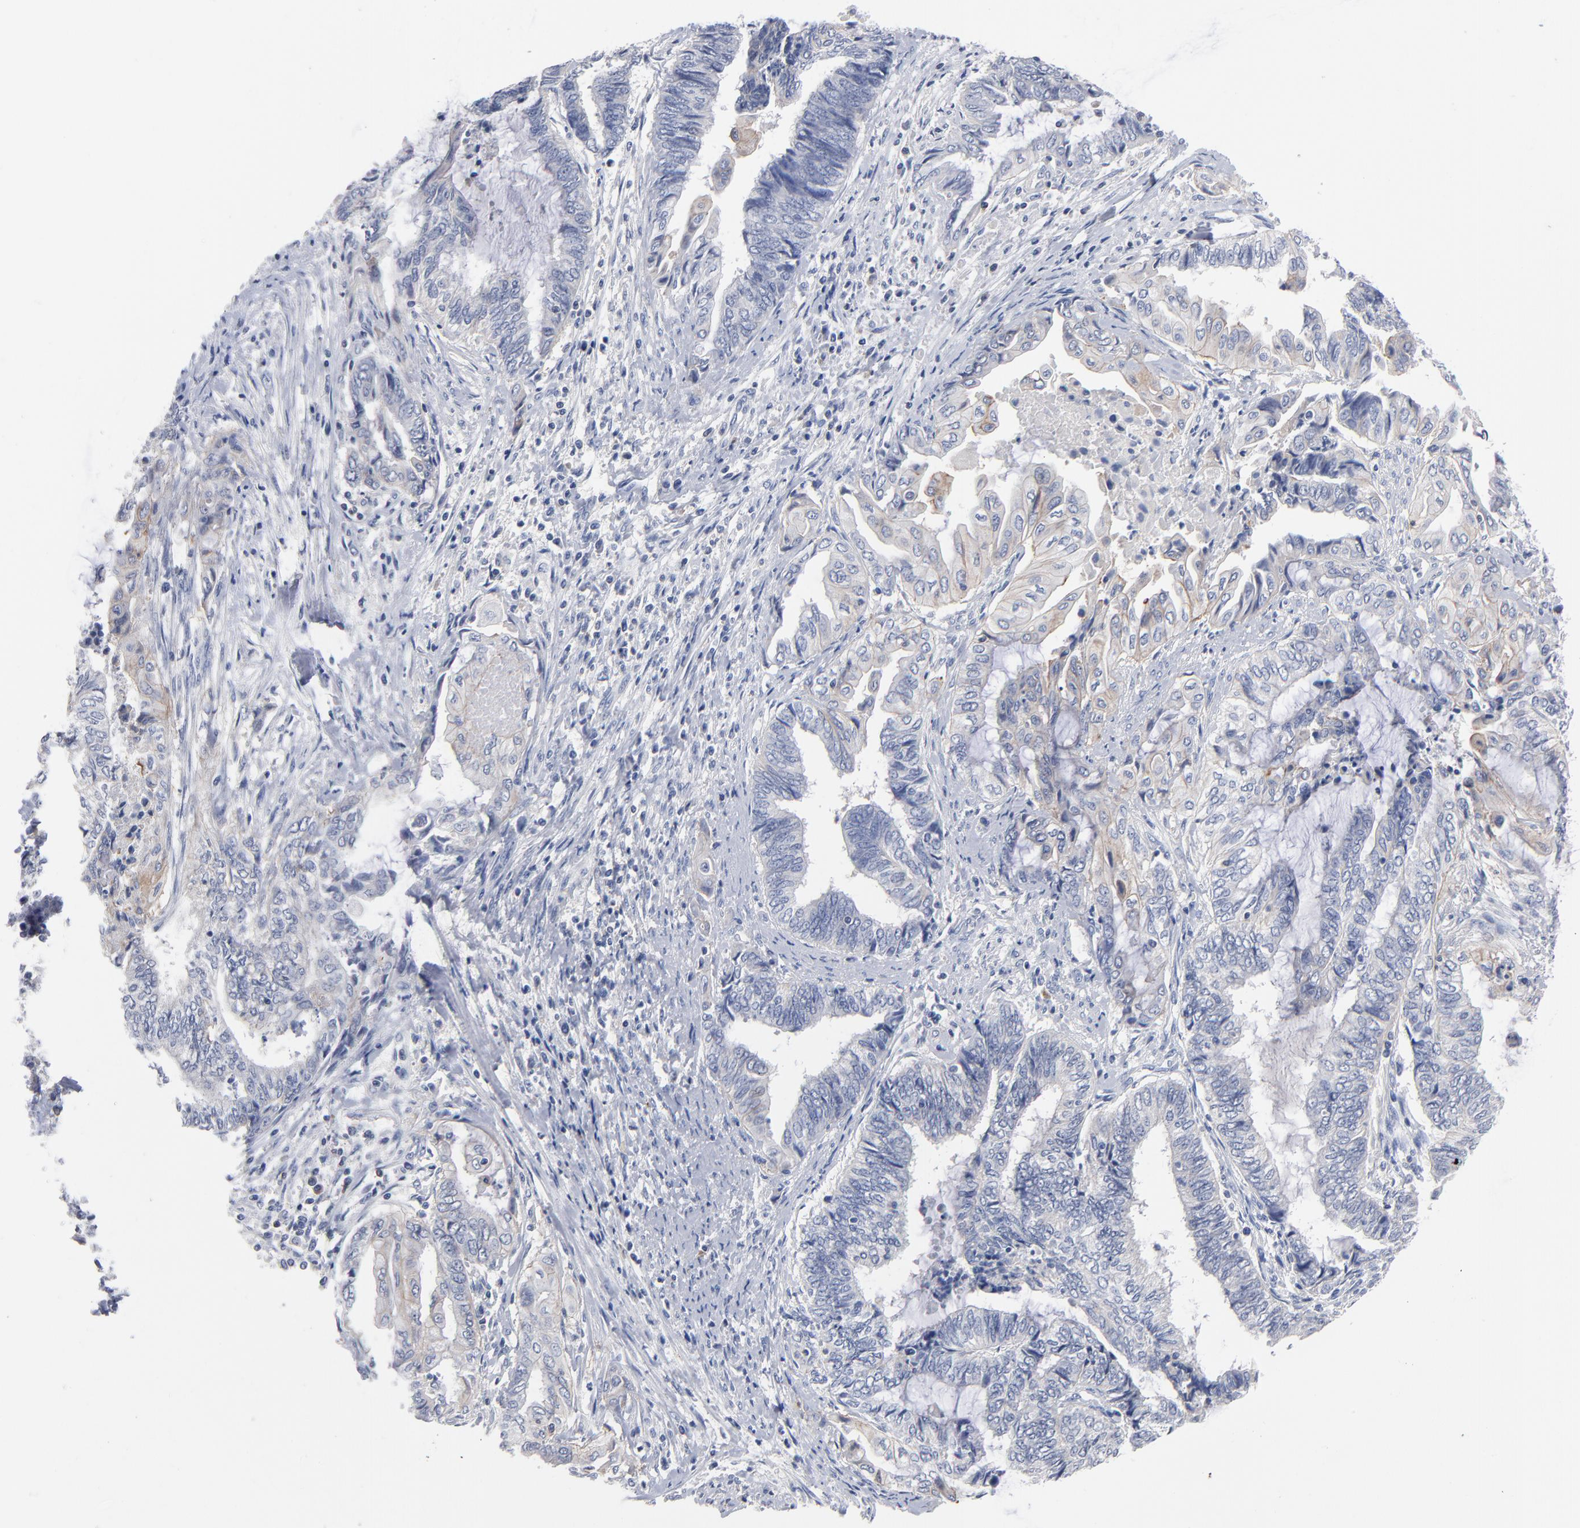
{"staining": {"intensity": "weak", "quantity": "<25%", "location": "cytoplasmic/membranous"}, "tissue": "endometrial cancer", "cell_type": "Tumor cells", "image_type": "cancer", "snomed": [{"axis": "morphology", "description": "Adenocarcinoma, NOS"}, {"axis": "topography", "description": "Uterus"}, {"axis": "topography", "description": "Endometrium"}], "caption": "Endometrial cancer was stained to show a protein in brown. There is no significant positivity in tumor cells. (DAB IHC visualized using brightfield microscopy, high magnification).", "gene": "PDLIM2", "patient": {"sex": "female", "age": 70}}